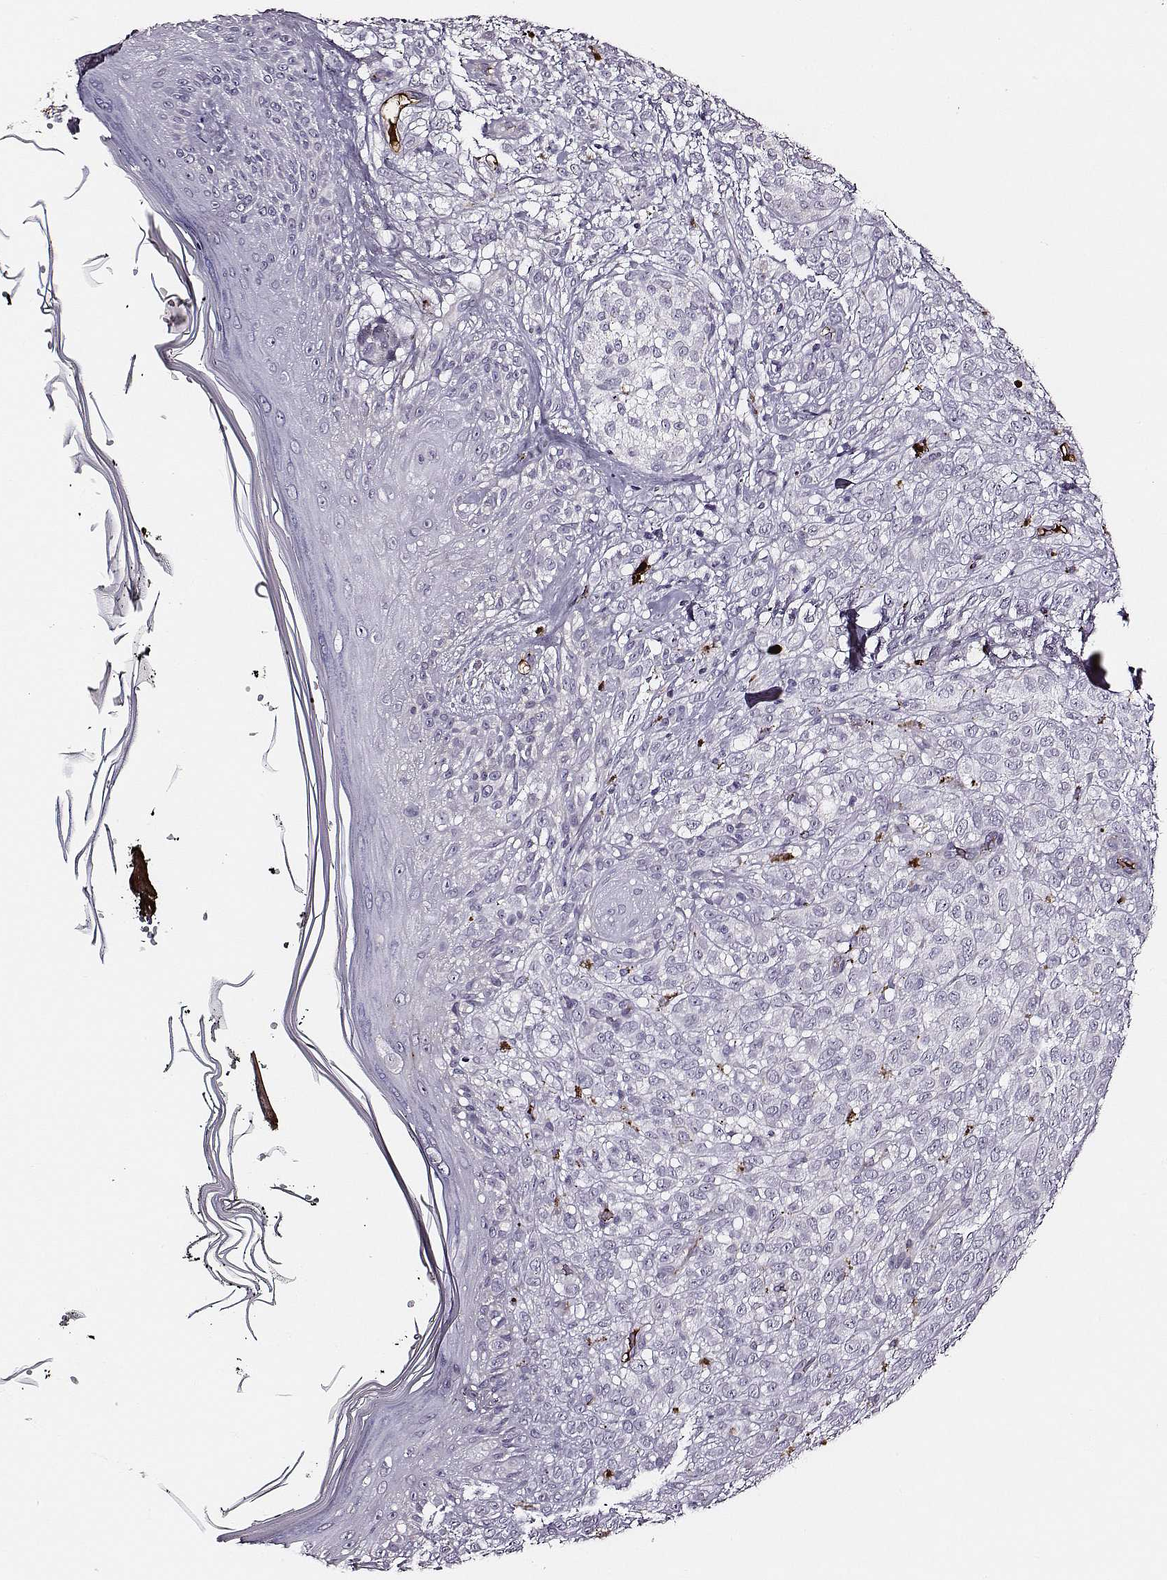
{"staining": {"intensity": "negative", "quantity": "none", "location": "none"}, "tissue": "melanoma", "cell_type": "Tumor cells", "image_type": "cancer", "snomed": [{"axis": "morphology", "description": "Malignant melanoma, NOS"}, {"axis": "topography", "description": "Skin"}], "caption": "The immunohistochemistry photomicrograph has no significant positivity in tumor cells of melanoma tissue. The staining was performed using DAB to visualize the protein expression in brown, while the nuclei were stained in blue with hematoxylin (Magnification: 20x).", "gene": "TF", "patient": {"sex": "female", "age": 86}}